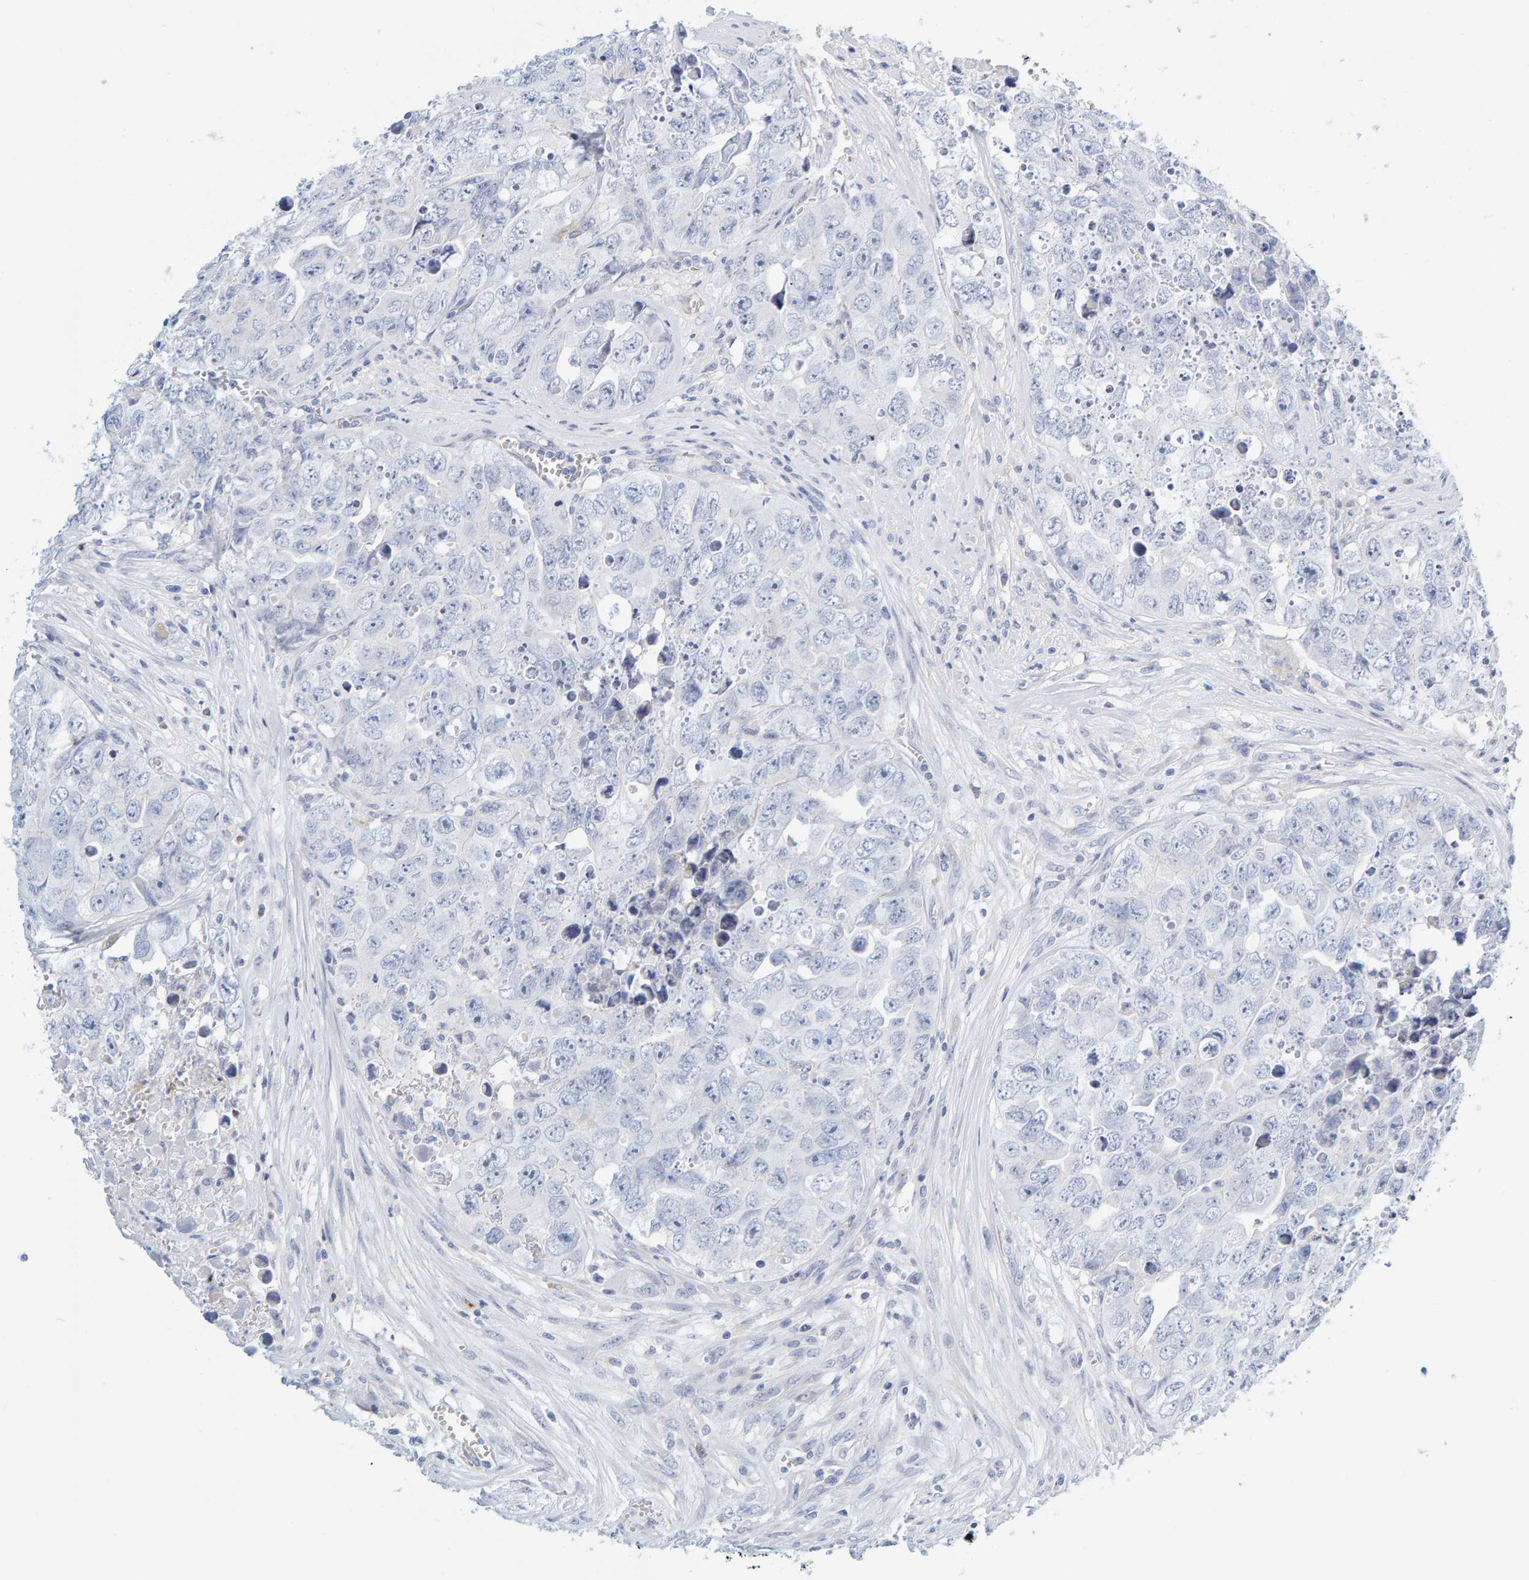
{"staining": {"intensity": "negative", "quantity": "none", "location": "none"}, "tissue": "testis cancer", "cell_type": "Tumor cells", "image_type": "cancer", "snomed": [{"axis": "morphology", "description": "Seminoma, NOS"}, {"axis": "morphology", "description": "Carcinoma, Embryonal, NOS"}, {"axis": "topography", "description": "Testis"}], "caption": "This image is of testis seminoma stained with immunohistochemistry (IHC) to label a protein in brown with the nuclei are counter-stained blue. There is no positivity in tumor cells.", "gene": "MOG", "patient": {"sex": "male", "age": 43}}